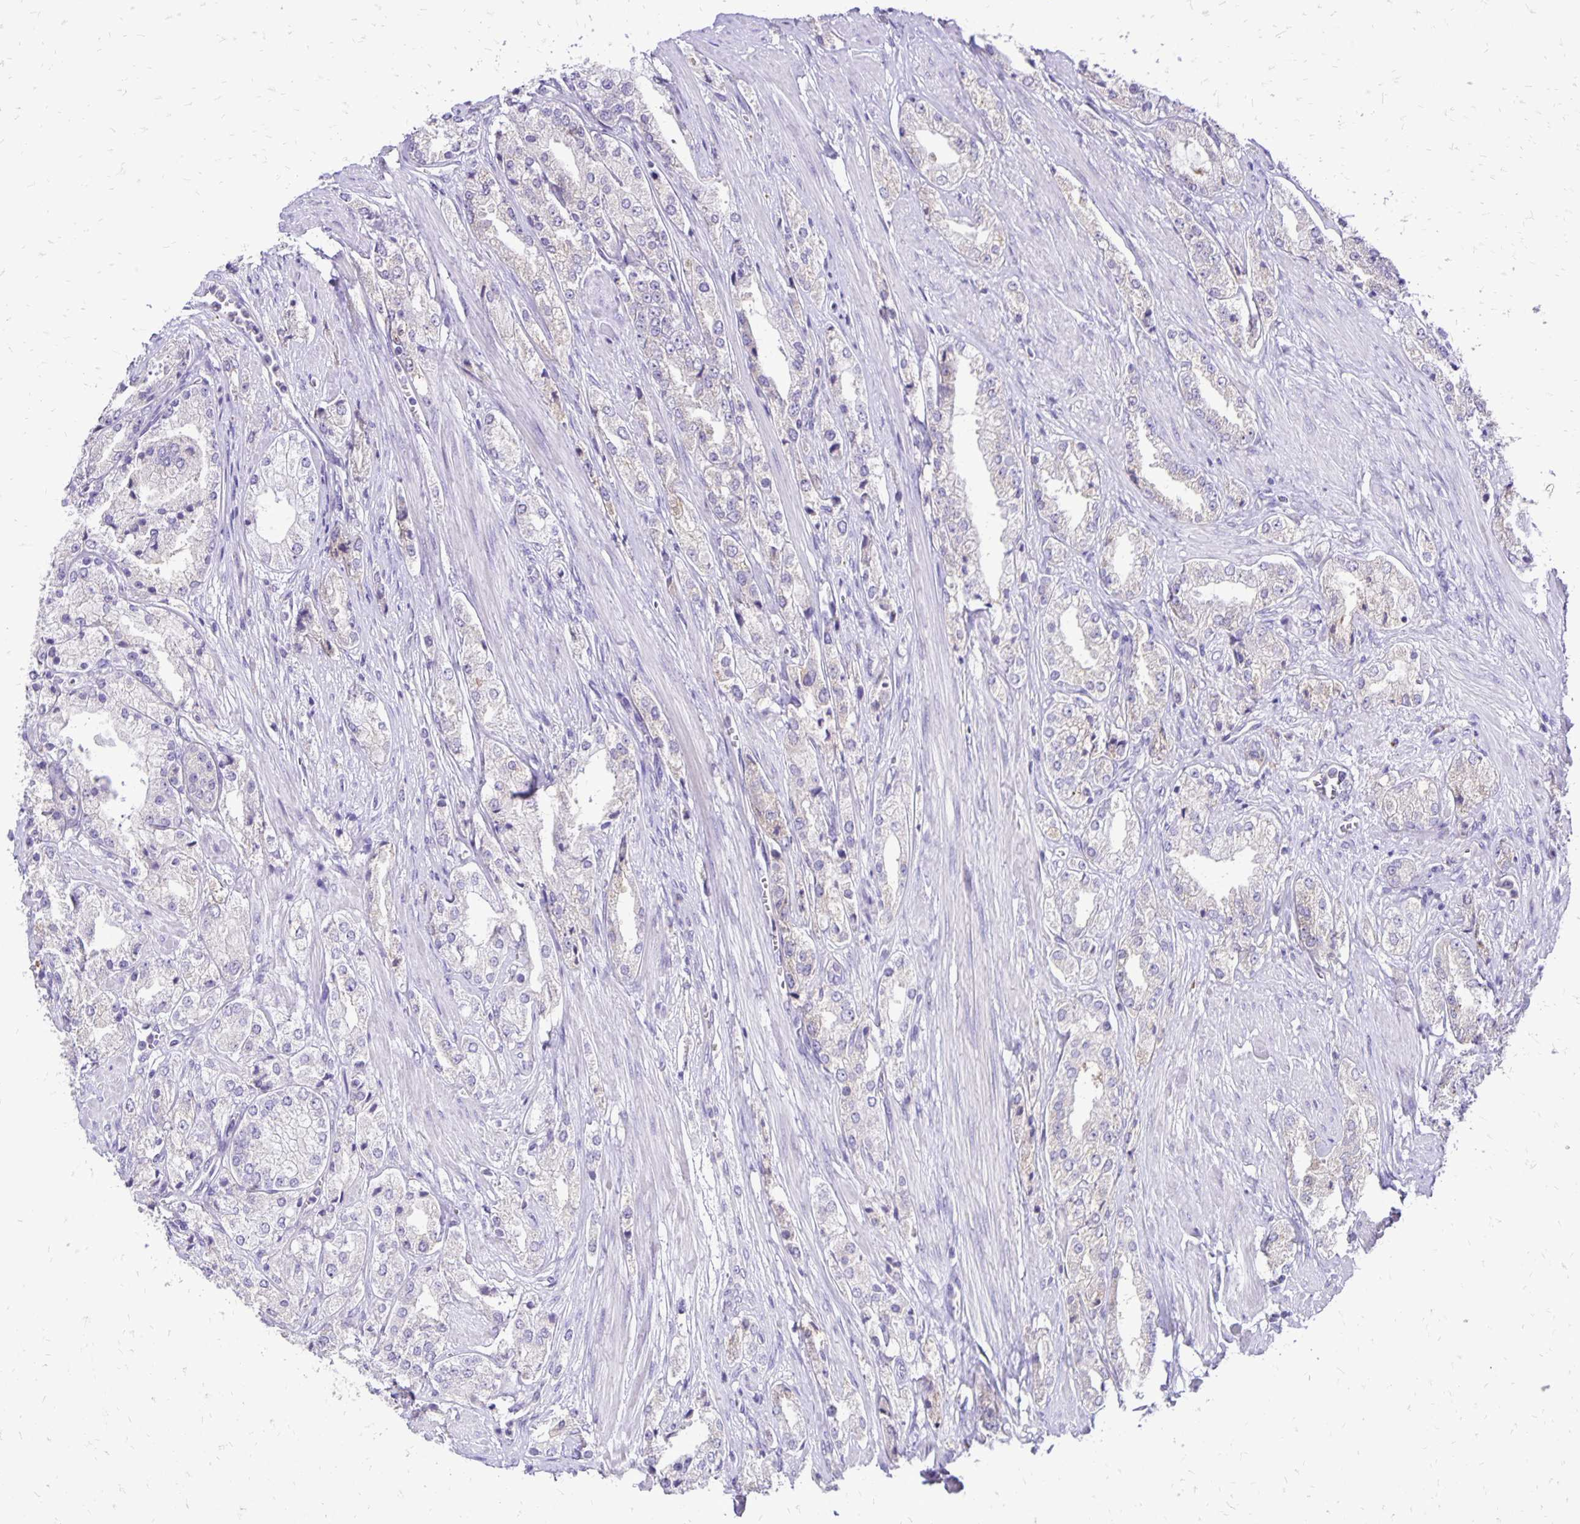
{"staining": {"intensity": "negative", "quantity": "none", "location": "none"}, "tissue": "prostate cancer", "cell_type": "Tumor cells", "image_type": "cancer", "snomed": [{"axis": "morphology", "description": "Adenocarcinoma, High grade"}, {"axis": "topography", "description": "Prostate"}], "caption": "Immunohistochemistry (IHC) image of human prostate high-grade adenocarcinoma stained for a protein (brown), which shows no positivity in tumor cells. (Stains: DAB (3,3'-diaminobenzidine) immunohistochemistry with hematoxylin counter stain, Microscopy: brightfield microscopy at high magnification).", "gene": "EIF5A", "patient": {"sex": "male", "age": 68}}